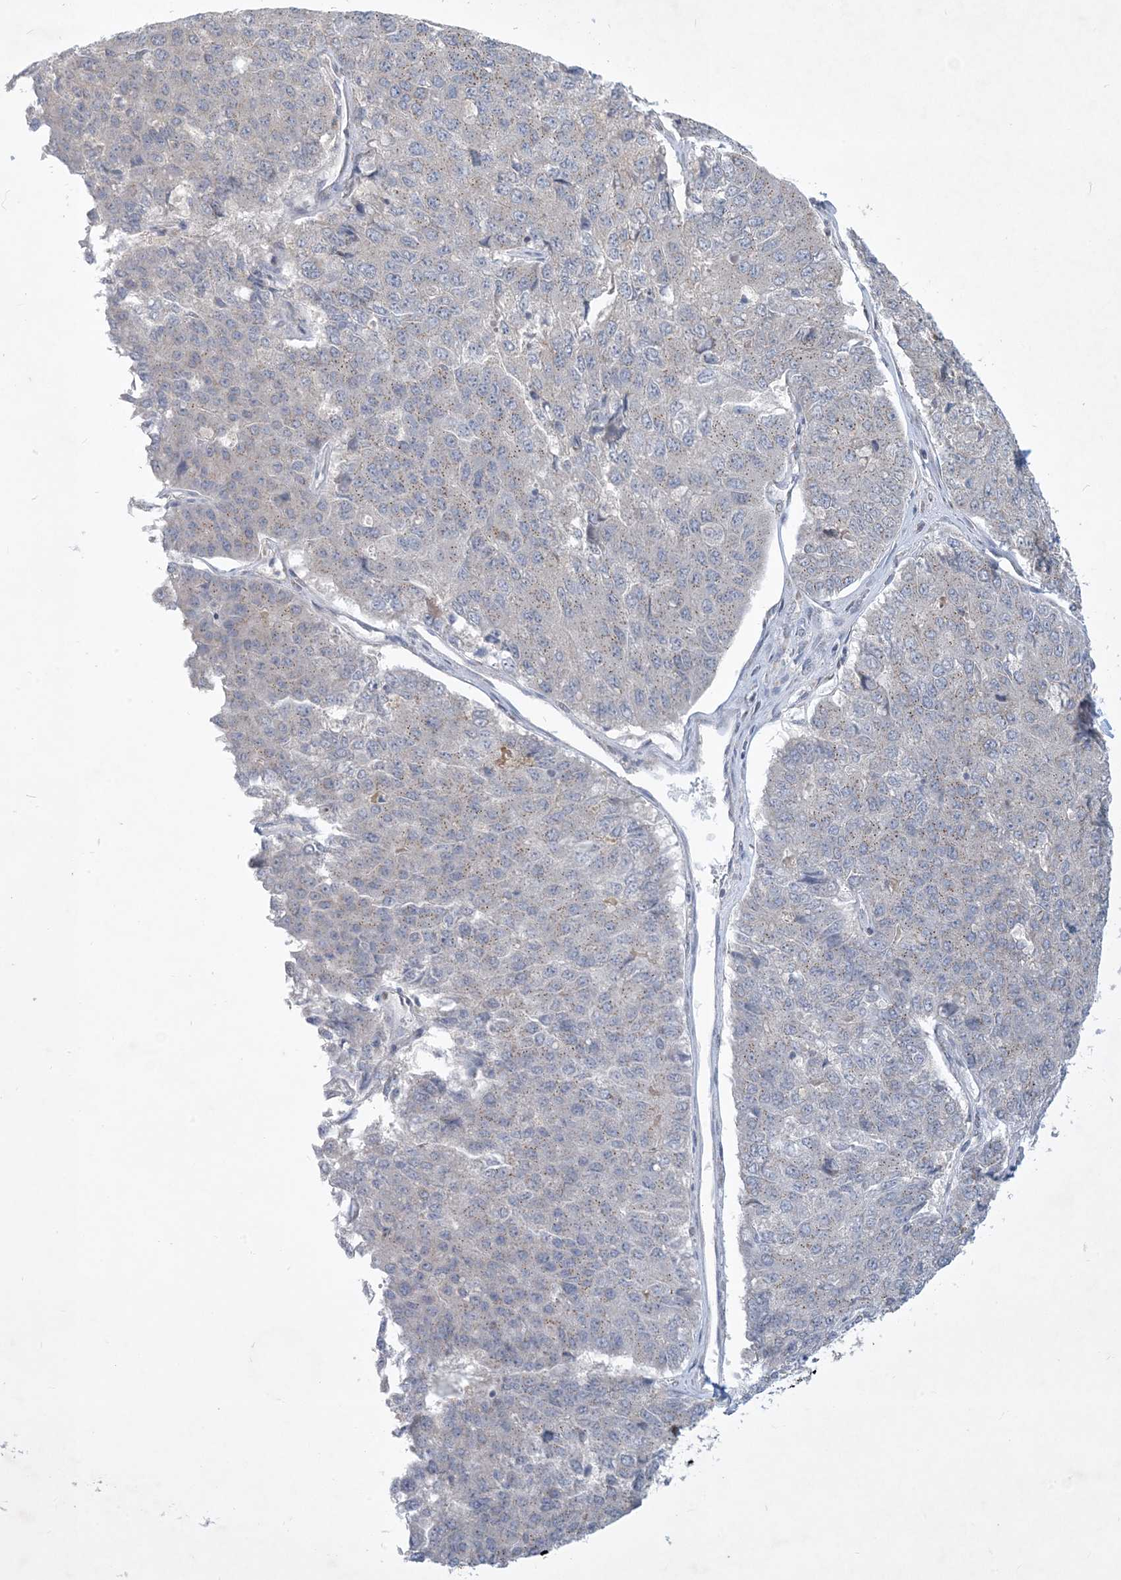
{"staining": {"intensity": "negative", "quantity": "none", "location": "none"}, "tissue": "pancreatic cancer", "cell_type": "Tumor cells", "image_type": "cancer", "snomed": [{"axis": "morphology", "description": "Adenocarcinoma, NOS"}, {"axis": "topography", "description": "Pancreas"}], "caption": "Immunohistochemistry (IHC) image of neoplastic tissue: pancreatic cancer stained with DAB demonstrates no significant protein positivity in tumor cells.", "gene": "CCDC14", "patient": {"sex": "male", "age": 50}}